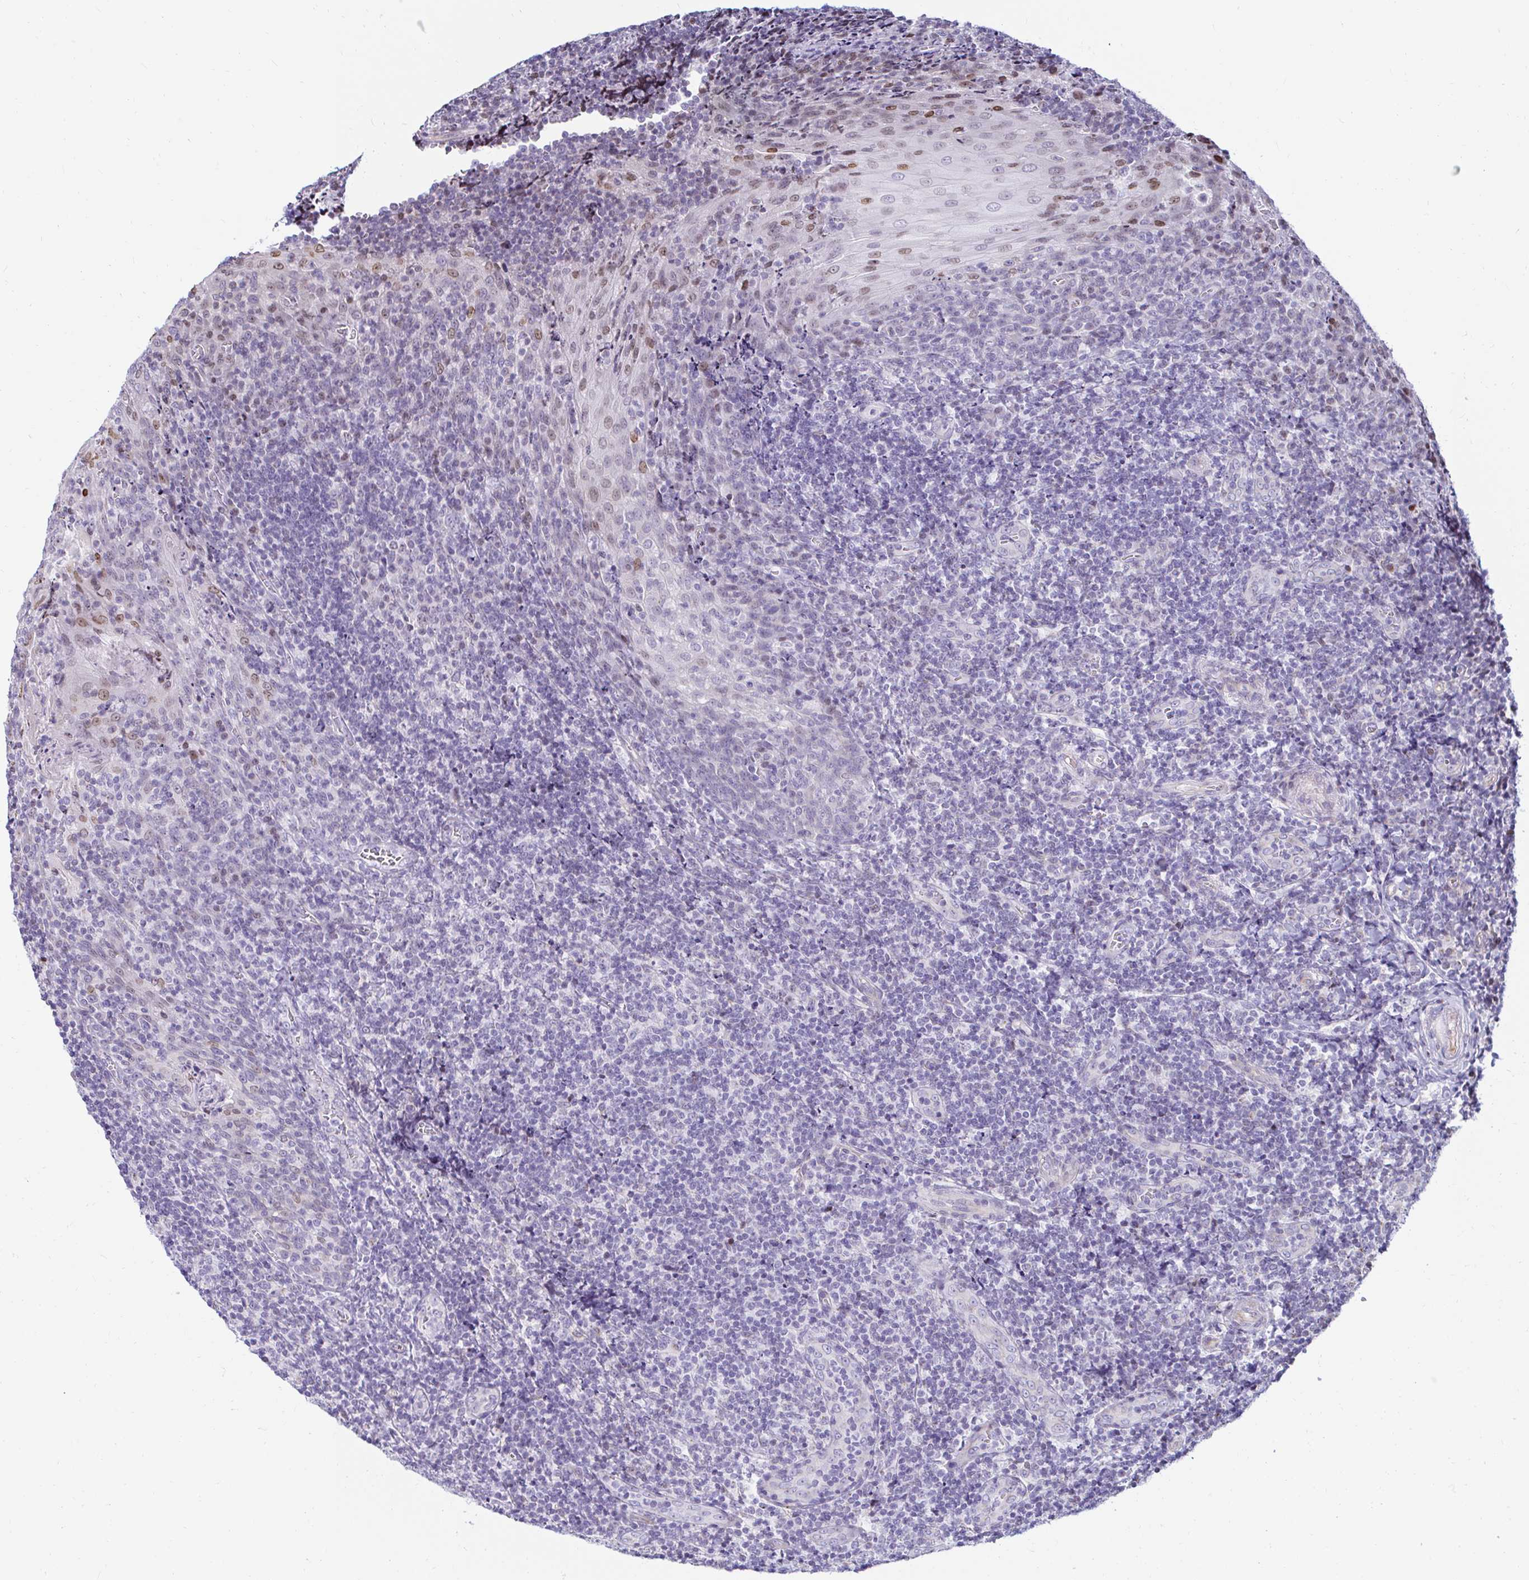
{"staining": {"intensity": "negative", "quantity": "none", "location": "none"}, "tissue": "tonsil", "cell_type": "Germinal center cells", "image_type": "normal", "snomed": [{"axis": "morphology", "description": "Normal tissue, NOS"}, {"axis": "topography", "description": "Tonsil"}], "caption": "Germinal center cells show no significant protein expression in normal tonsil.", "gene": "CAPSL", "patient": {"sex": "male", "age": 17}}